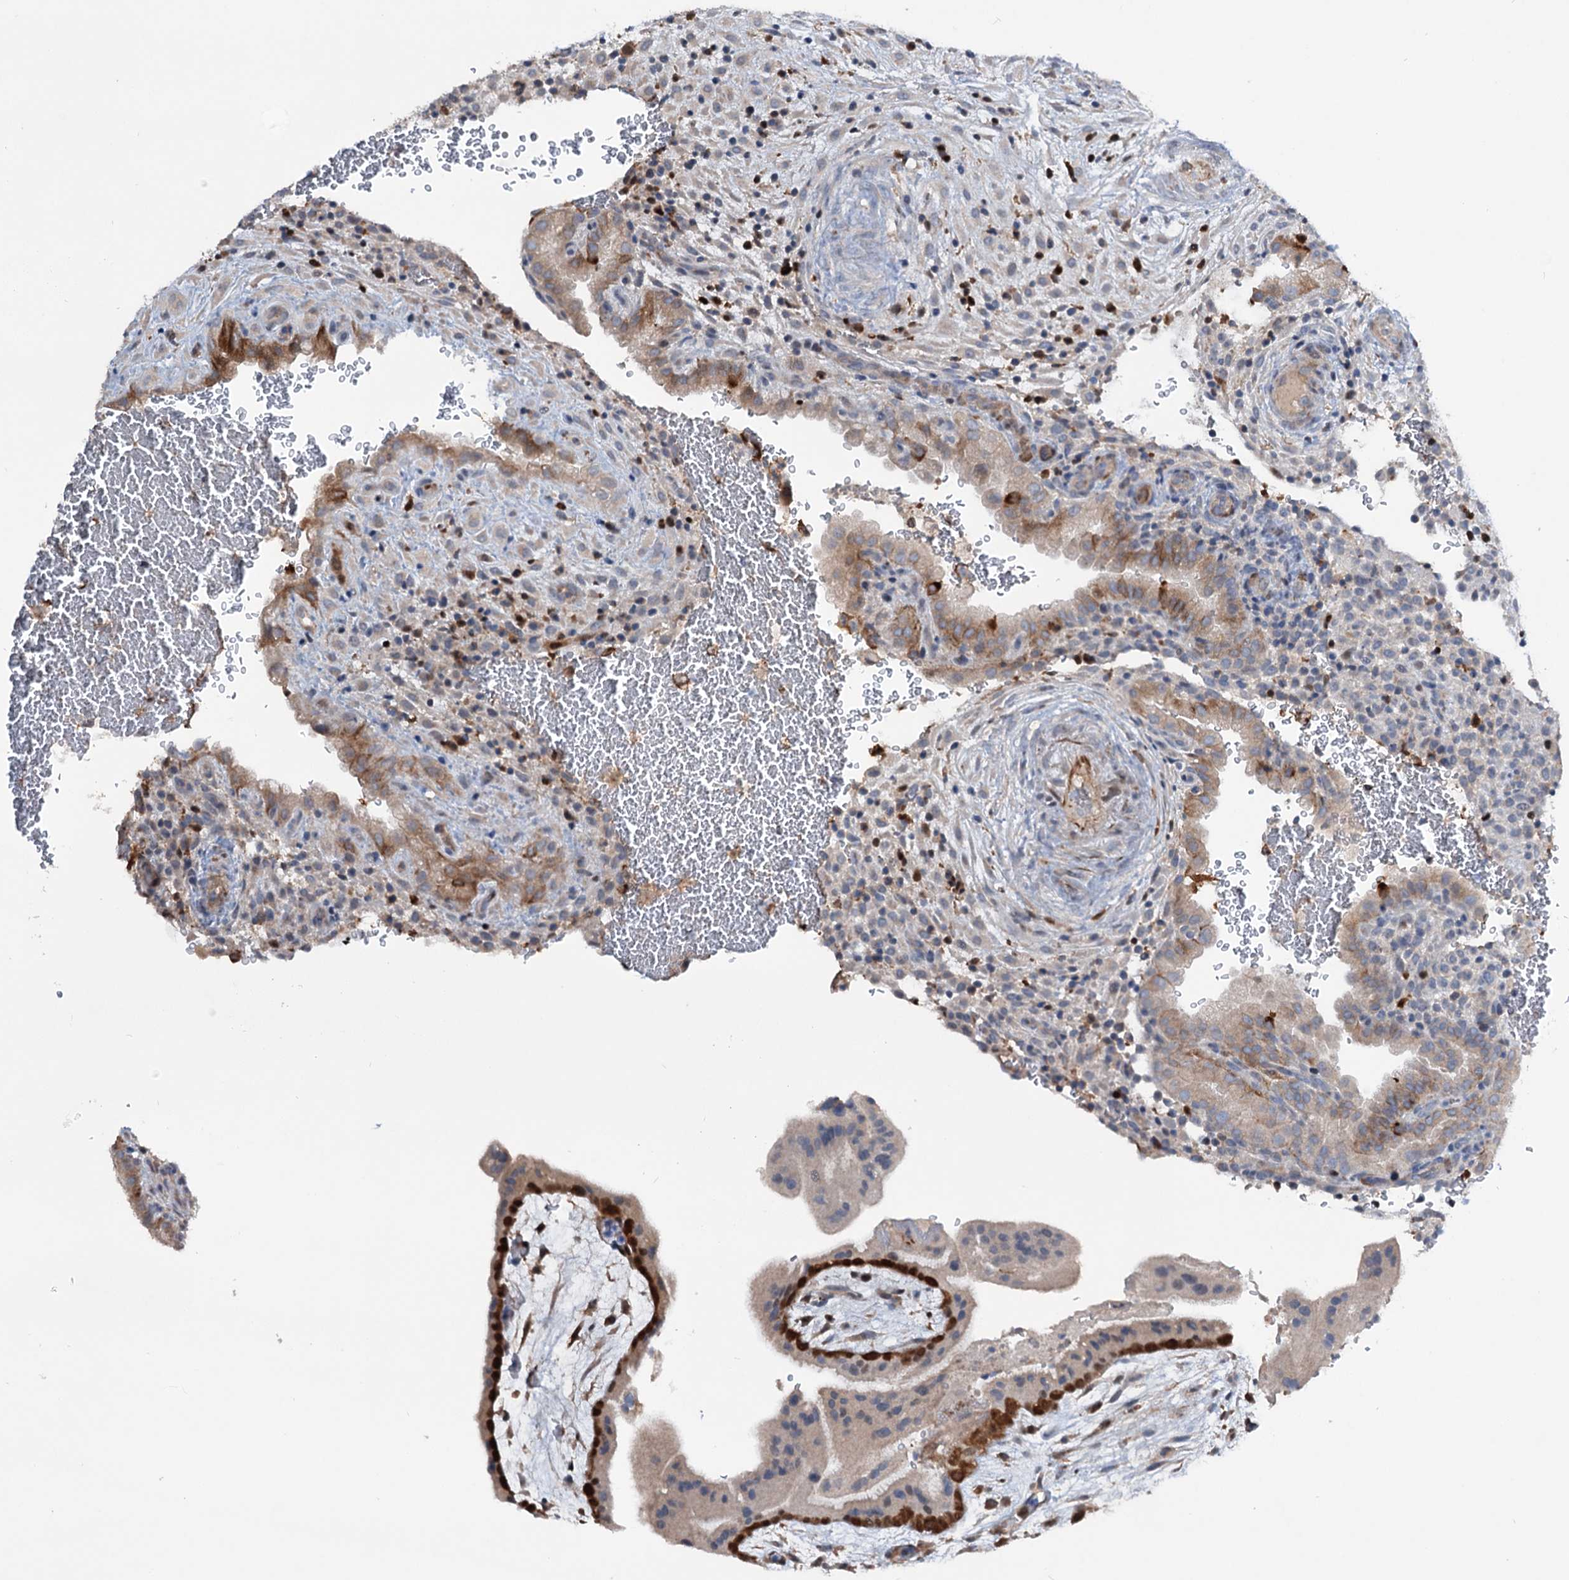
{"staining": {"intensity": "moderate", "quantity": "25%-75%", "location": "cytoplasmic/membranous"}, "tissue": "placenta", "cell_type": "Trophoblastic cells", "image_type": "normal", "snomed": [{"axis": "morphology", "description": "Normal tissue, NOS"}, {"axis": "topography", "description": "Placenta"}], "caption": "Moderate cytoplasmic/membranous positivity for a protein is present in approximately 25%-75% of trophoblastic cells of benign placenta using immunohistochemistry.", "gene": "NCAPD2", "patient": {"sex": "female", "age": 35}}